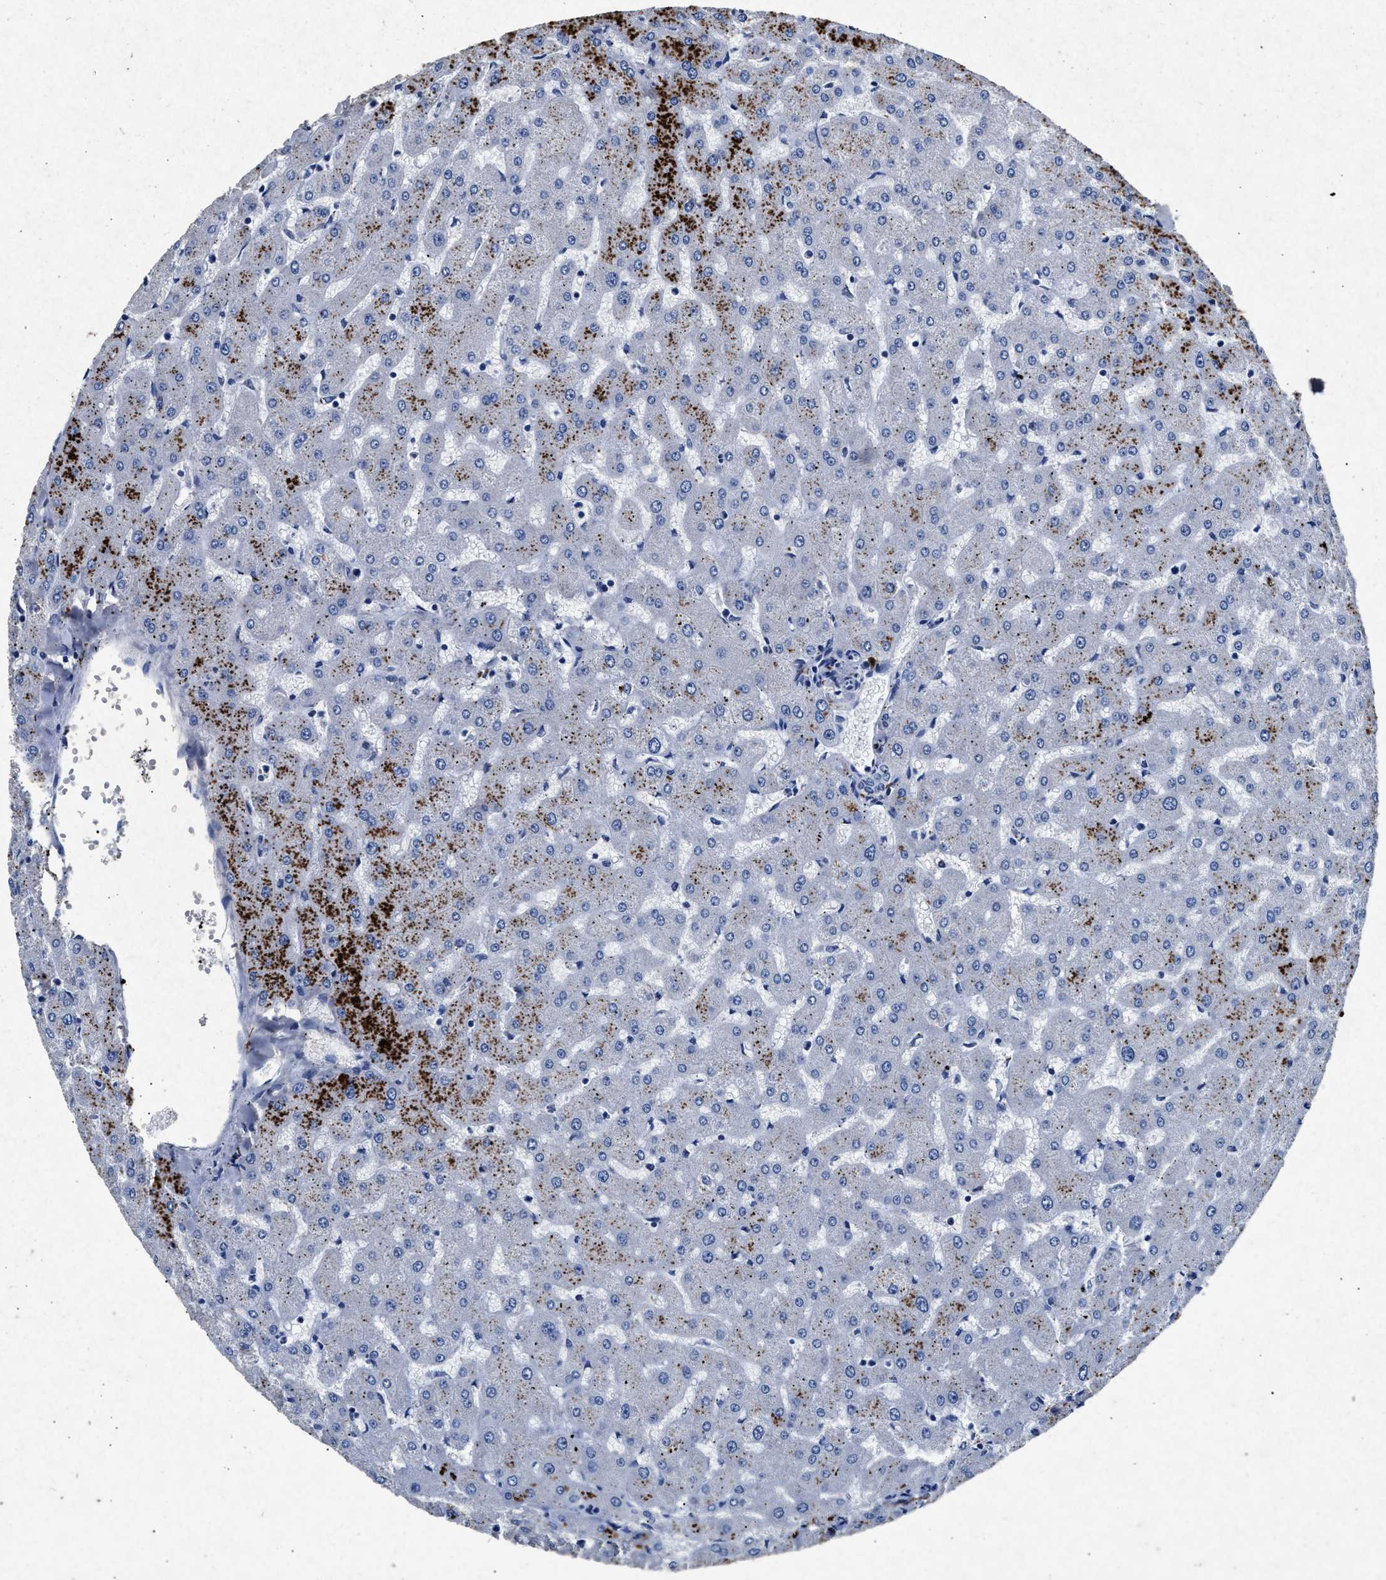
{"staining": {"intensity": "negative", "quantity": "none", "location": "none"}, "tissue": "liver", "cell_type": "Cholangiocytes", "image_type": "normal", "snomed": [{"axis": "morphology", "description": "Normal tissue, NOS"}, {"axis": "topography", "description": "Liver"}], "caption": "An immunohistochemistry histopathology image of normal liver is shown. There is no staining in cholangiocytes of liver. (DAB (3,3'-diaminobenzidine) IHC visualized using brightfield microscopy, high magnification).", "gene": "MAP6", "patient": {"sex": "female", "age": 63}}